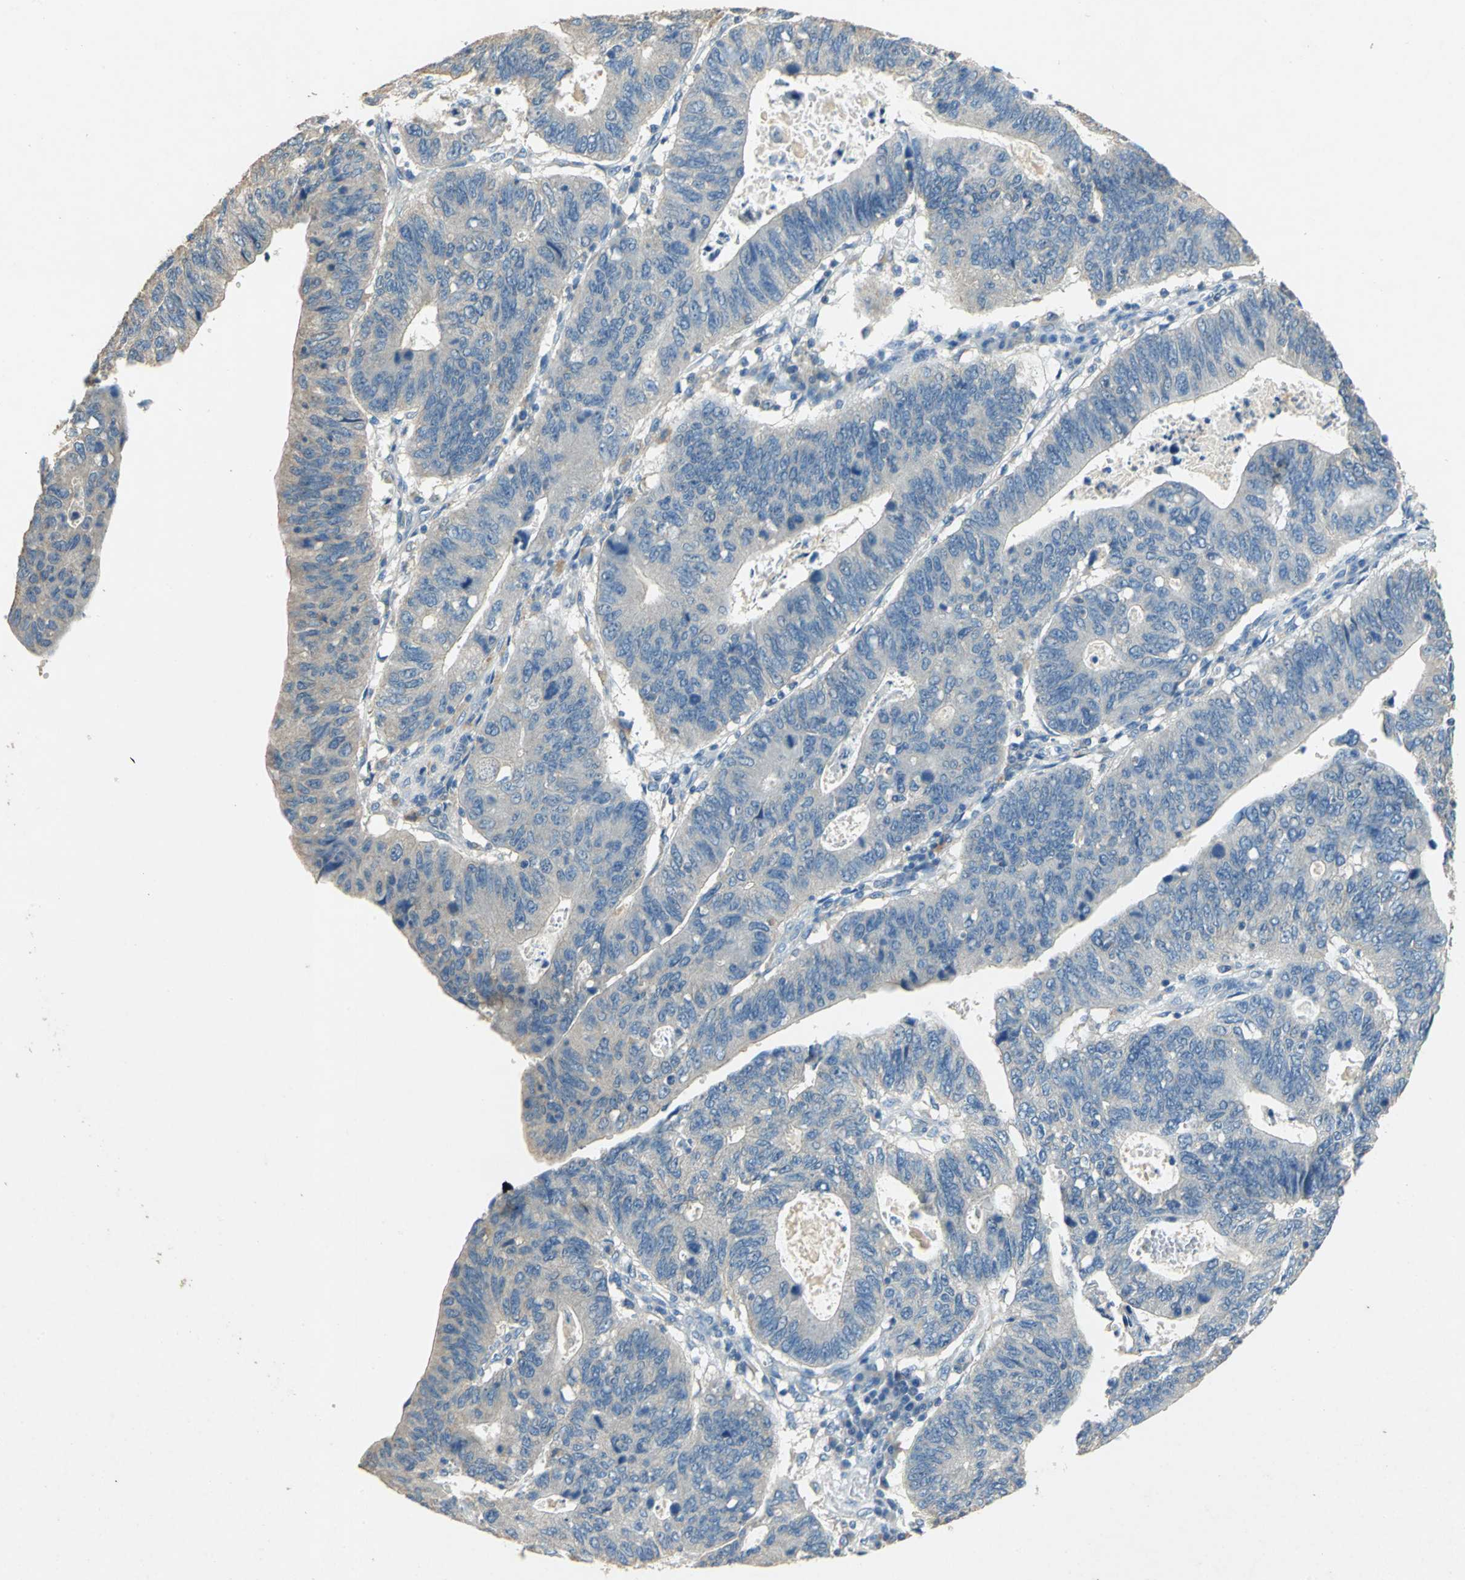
{"staining": {"intensity": "weak", "quantity": ">75%", "location": "cytoplasmic/membranous"}, "tissue": "stomach cancer", "cell_type": "Tumor cells", "image_type": "cancer", "snomed": [{"axis": "morphology", "description": "Adenocarcinoma, NOS"}, {"axis": "topography", "description": "Stomach"}], "caption": "Stomach cancer stained with a brown dye reveals weak cytoplasmic/membranous positive staining in about >75% of tumor cells.", "gene": "ADAMTS5", "patient": {"sex": "male", "age": 59}}